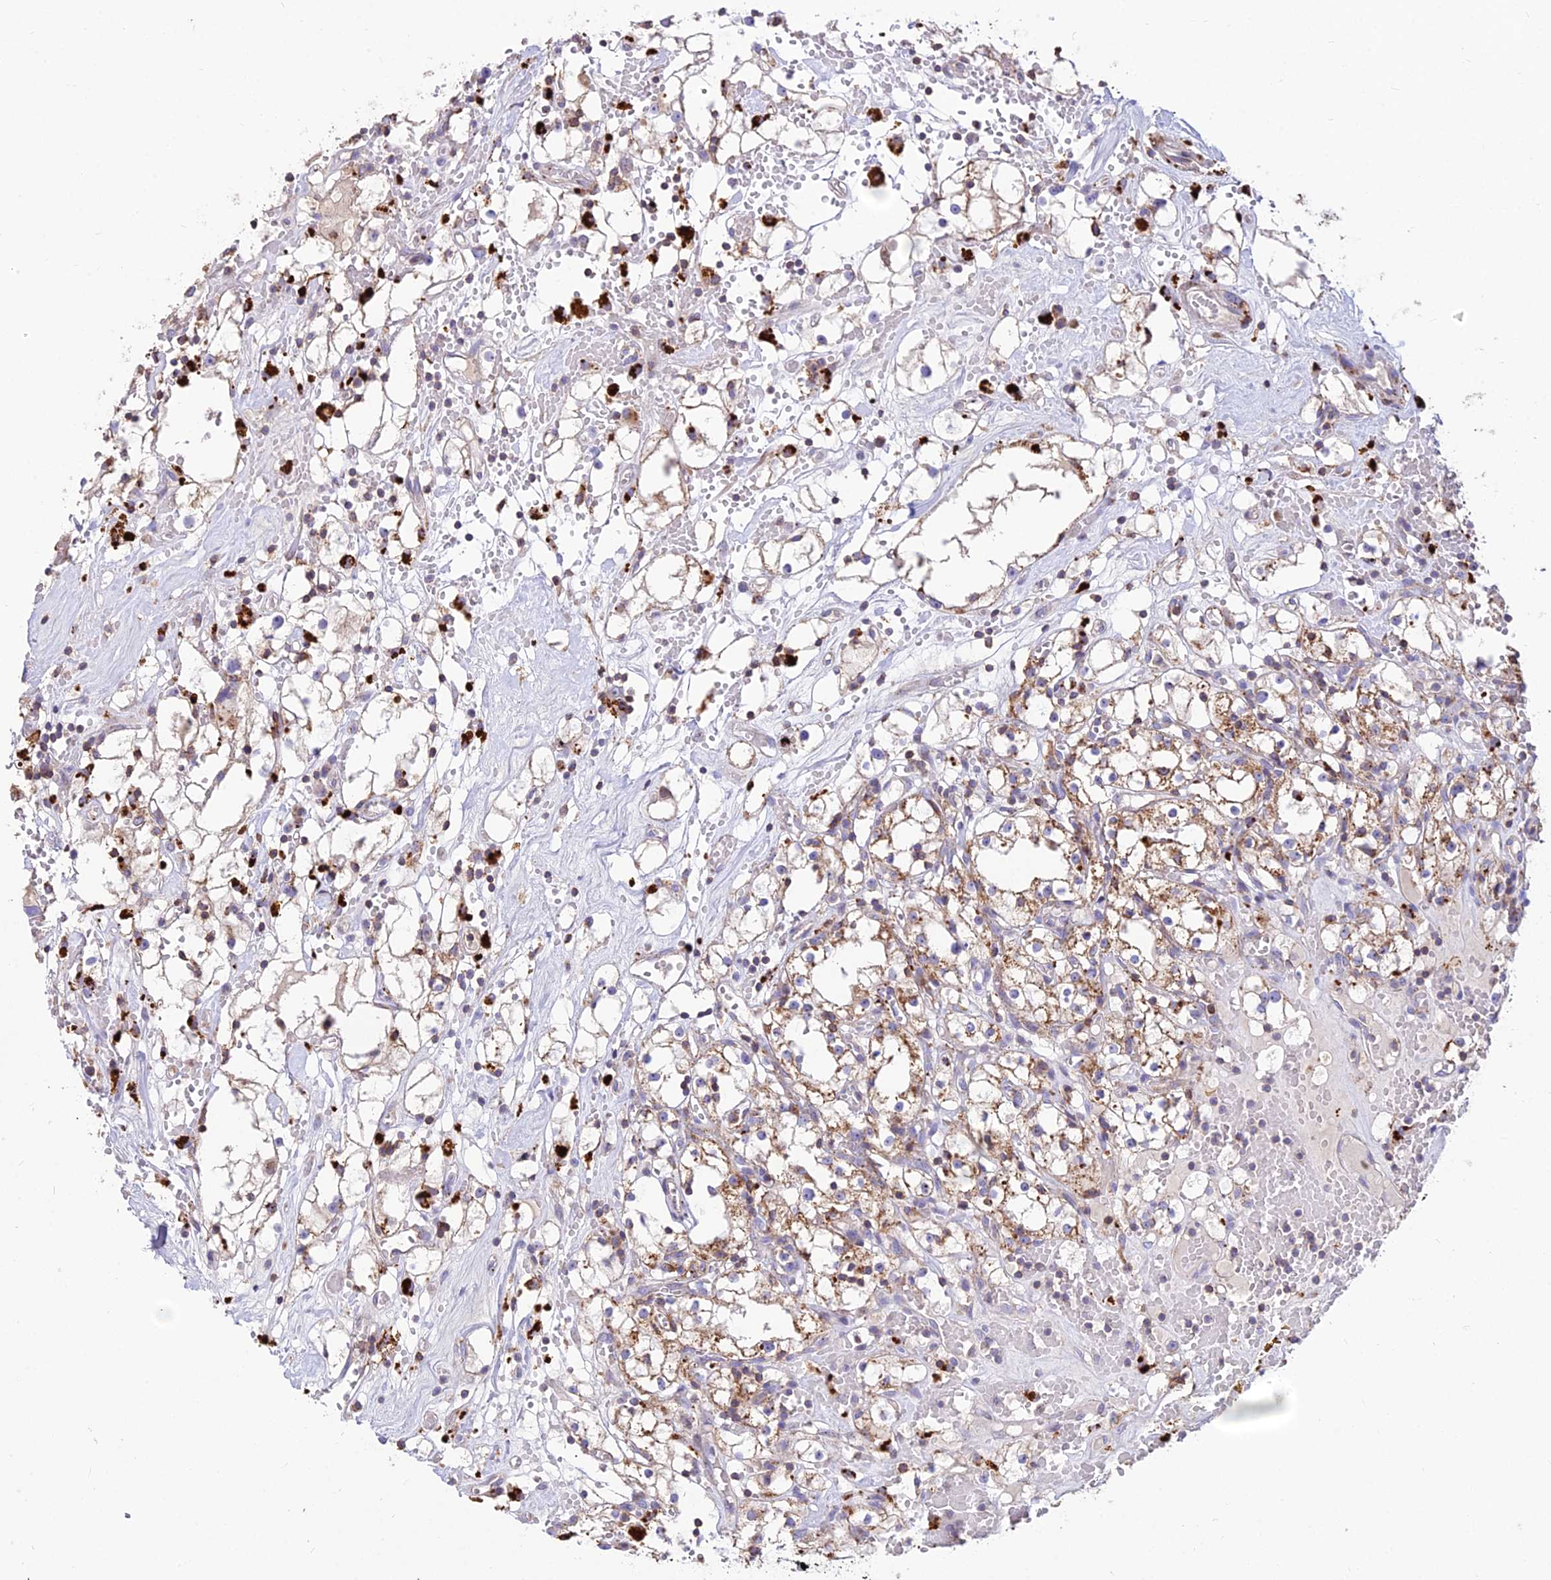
{"staining": {"intensity": "moderate", "quantity": ">75%", "location": "cytoplasmic/membranous"}, "tissue": "renal cancer", "cell_type": "Tumor cells", "image_type": "cancer", "snomed": [{"axis": "morphology", "description": "Adenocarcinoma, NOS"}, {"axis": "topography", "description": "Kidney"}], "caption": "Renal cancer (adenocarcinoma) stained with DAB (3,3'-diaminobenzidine) IHC demonstrates medium levels of moderate cytoplasmic/membranous expression in approximately >75% of tumor cells. (DAB (3,3'-diaminobenzidine) IHC, brown staining for protein, blue staining for nuclei).", "gene": "PNLIPRP3", "patient": {"sex": "male", "age": 56}}